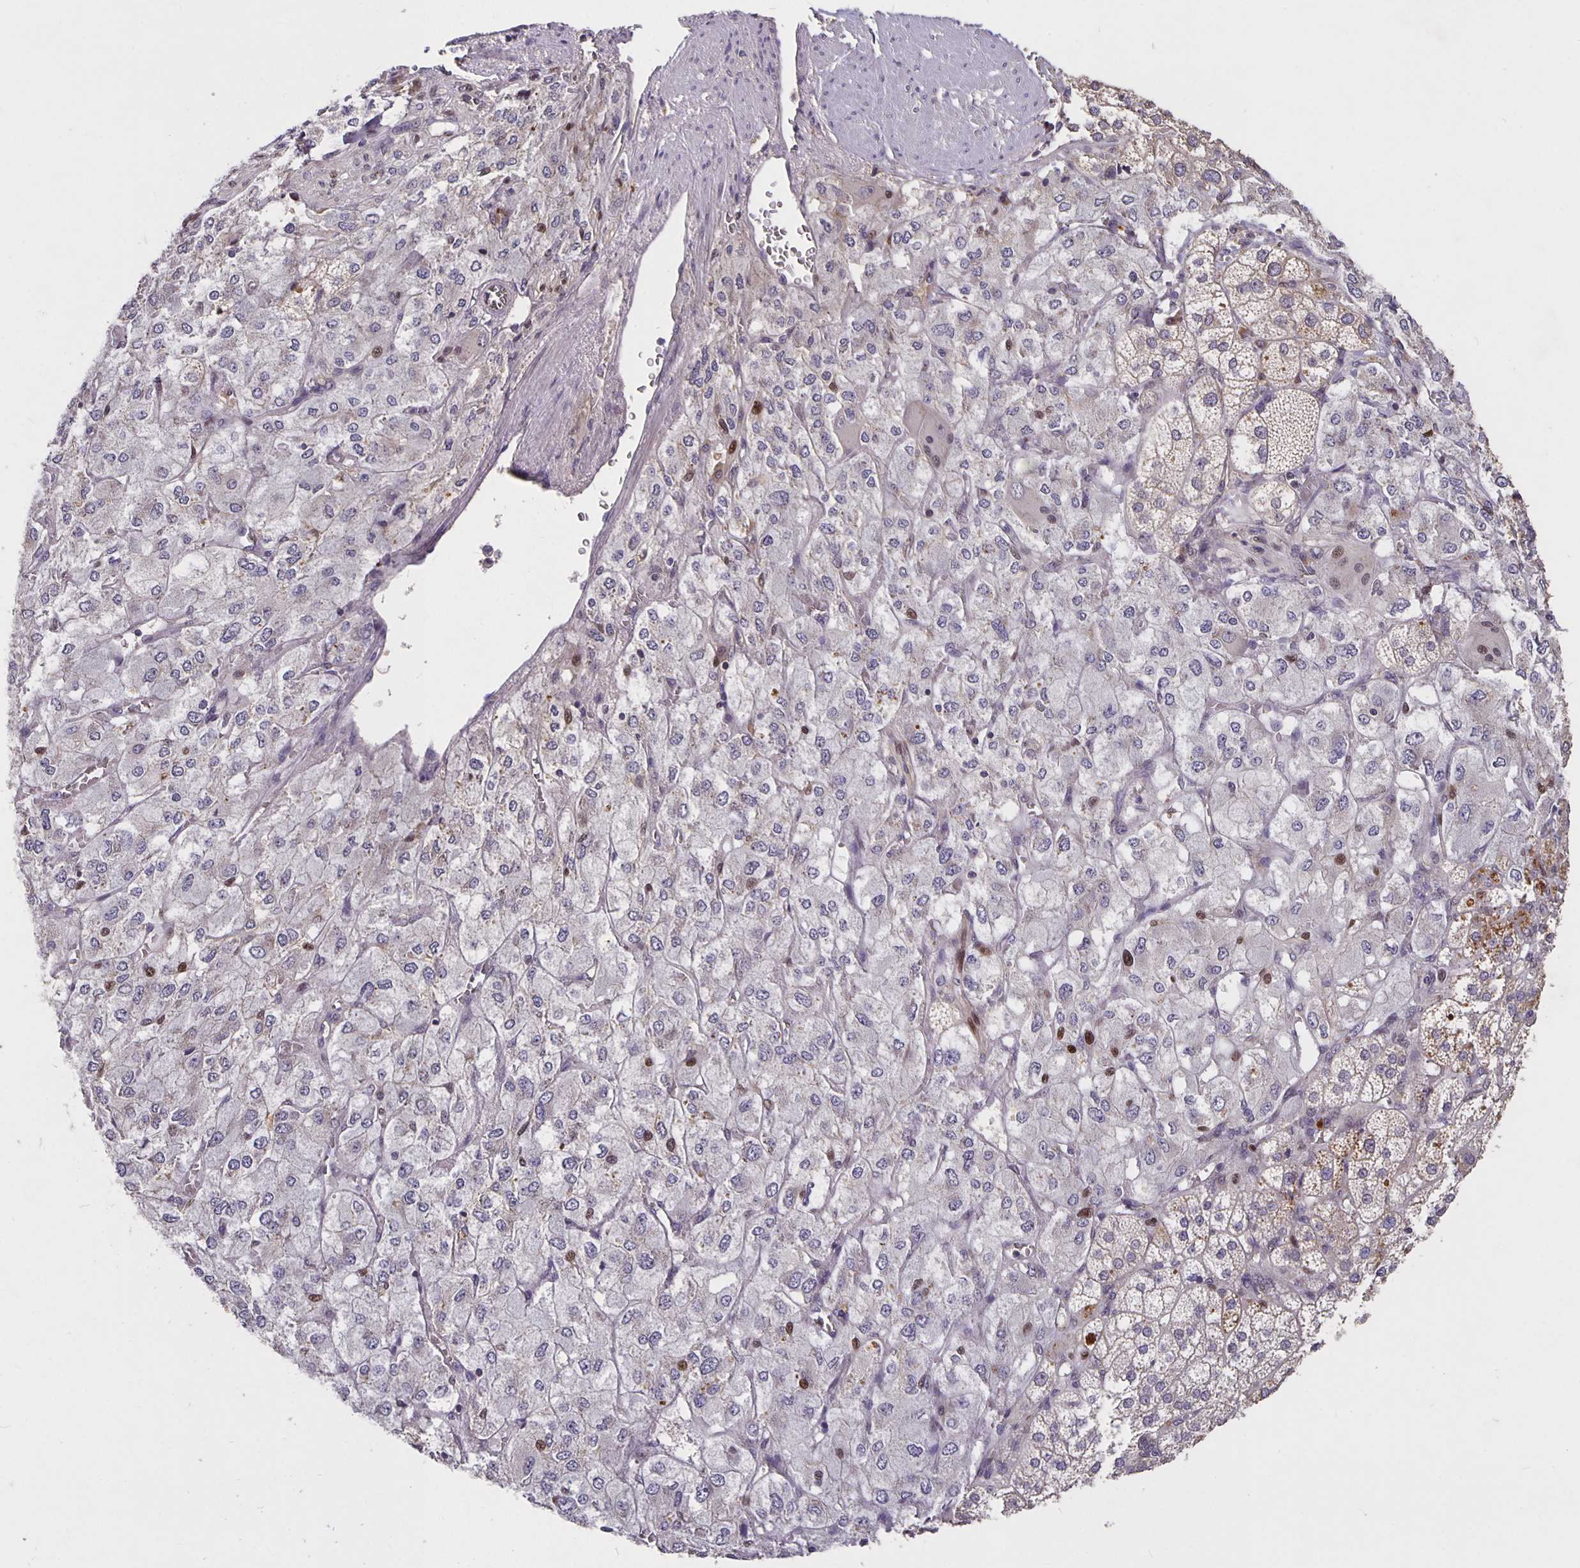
{"staining": {"intensity": "weak", "quantity": "25%-75%", "location": "cytoplasmic/membranous"}, "tissue": "adrenal gland", "cell_type": "Glandular cells", "image_type": "normal", "snomed": [{"axis": "morphology", "description": "Normal tissue, NOS"}, {"axis": "topography", "description": "Adrenal gland"}], "caption": "Glandular cells display weak cytoplasmic/membranous positivity in approximately 25%-75% of cells in benign adrenal gland.", "gene": "NOG", "patient": {"sex": "female", "age": 60}}